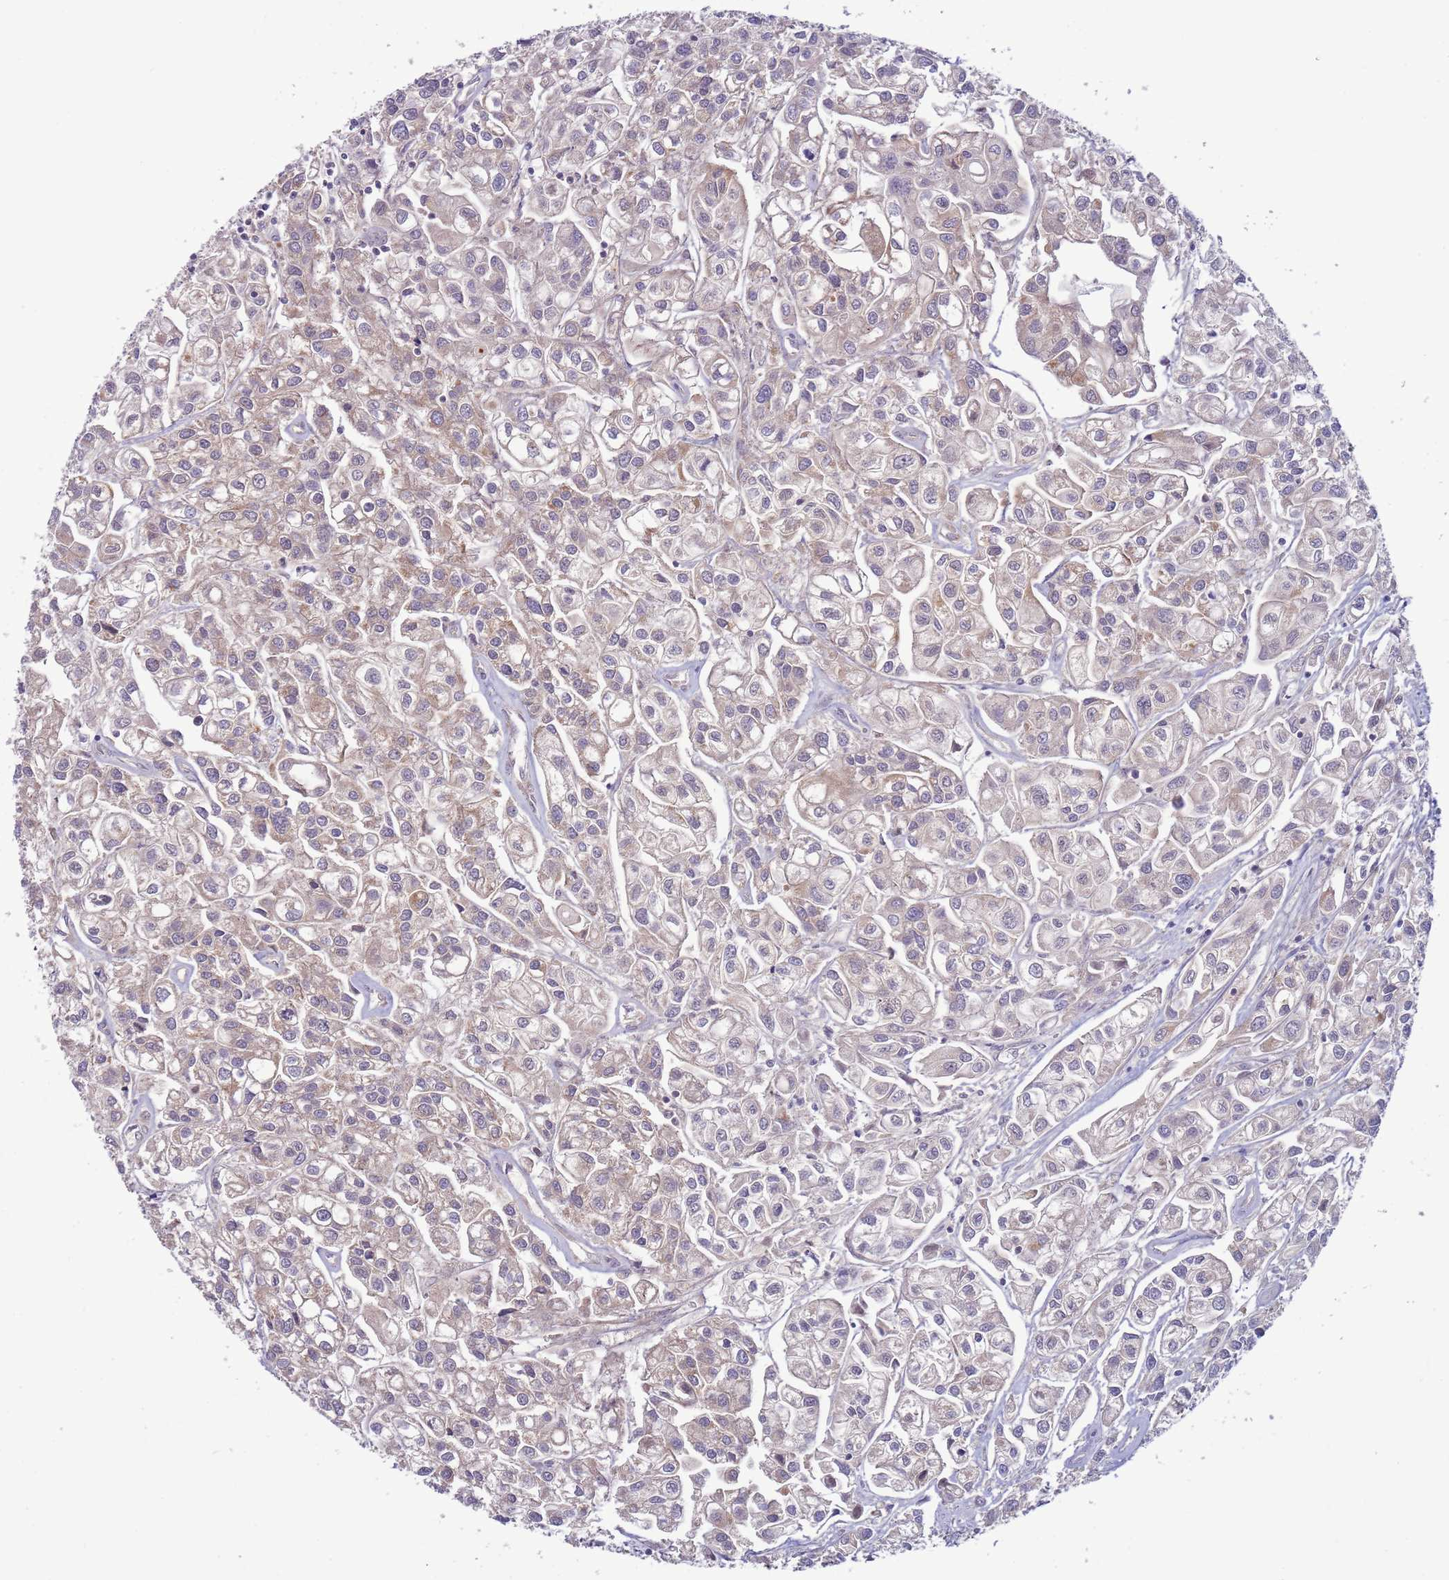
{"staining": {"intensity": "weak", "quantity": "<25%", "location": "cytoplasmic/membranous"}, "tissue": "urothelial cancer", "cell_type": "Tumor cells", "image_type": "cancer", "snomed": [{"axis": "morphology", "description": "Urothelial carcinoma, High grade"}, {"axis": "topography", "description": "Urinary bladder"}], "caption": "High power microscopy photomicrograph of an immunohistochemistry (IHC) photomicrograph of urothelial cancer, revealing no significant positivity in tumor cells. (DAB (3,3'-diaminobenzidine) immunohistochemistry visualized using brightfield microscopy, high magnification).", "gene": "UQCRQ", "patient": {"sex": "male", "age": 67}}